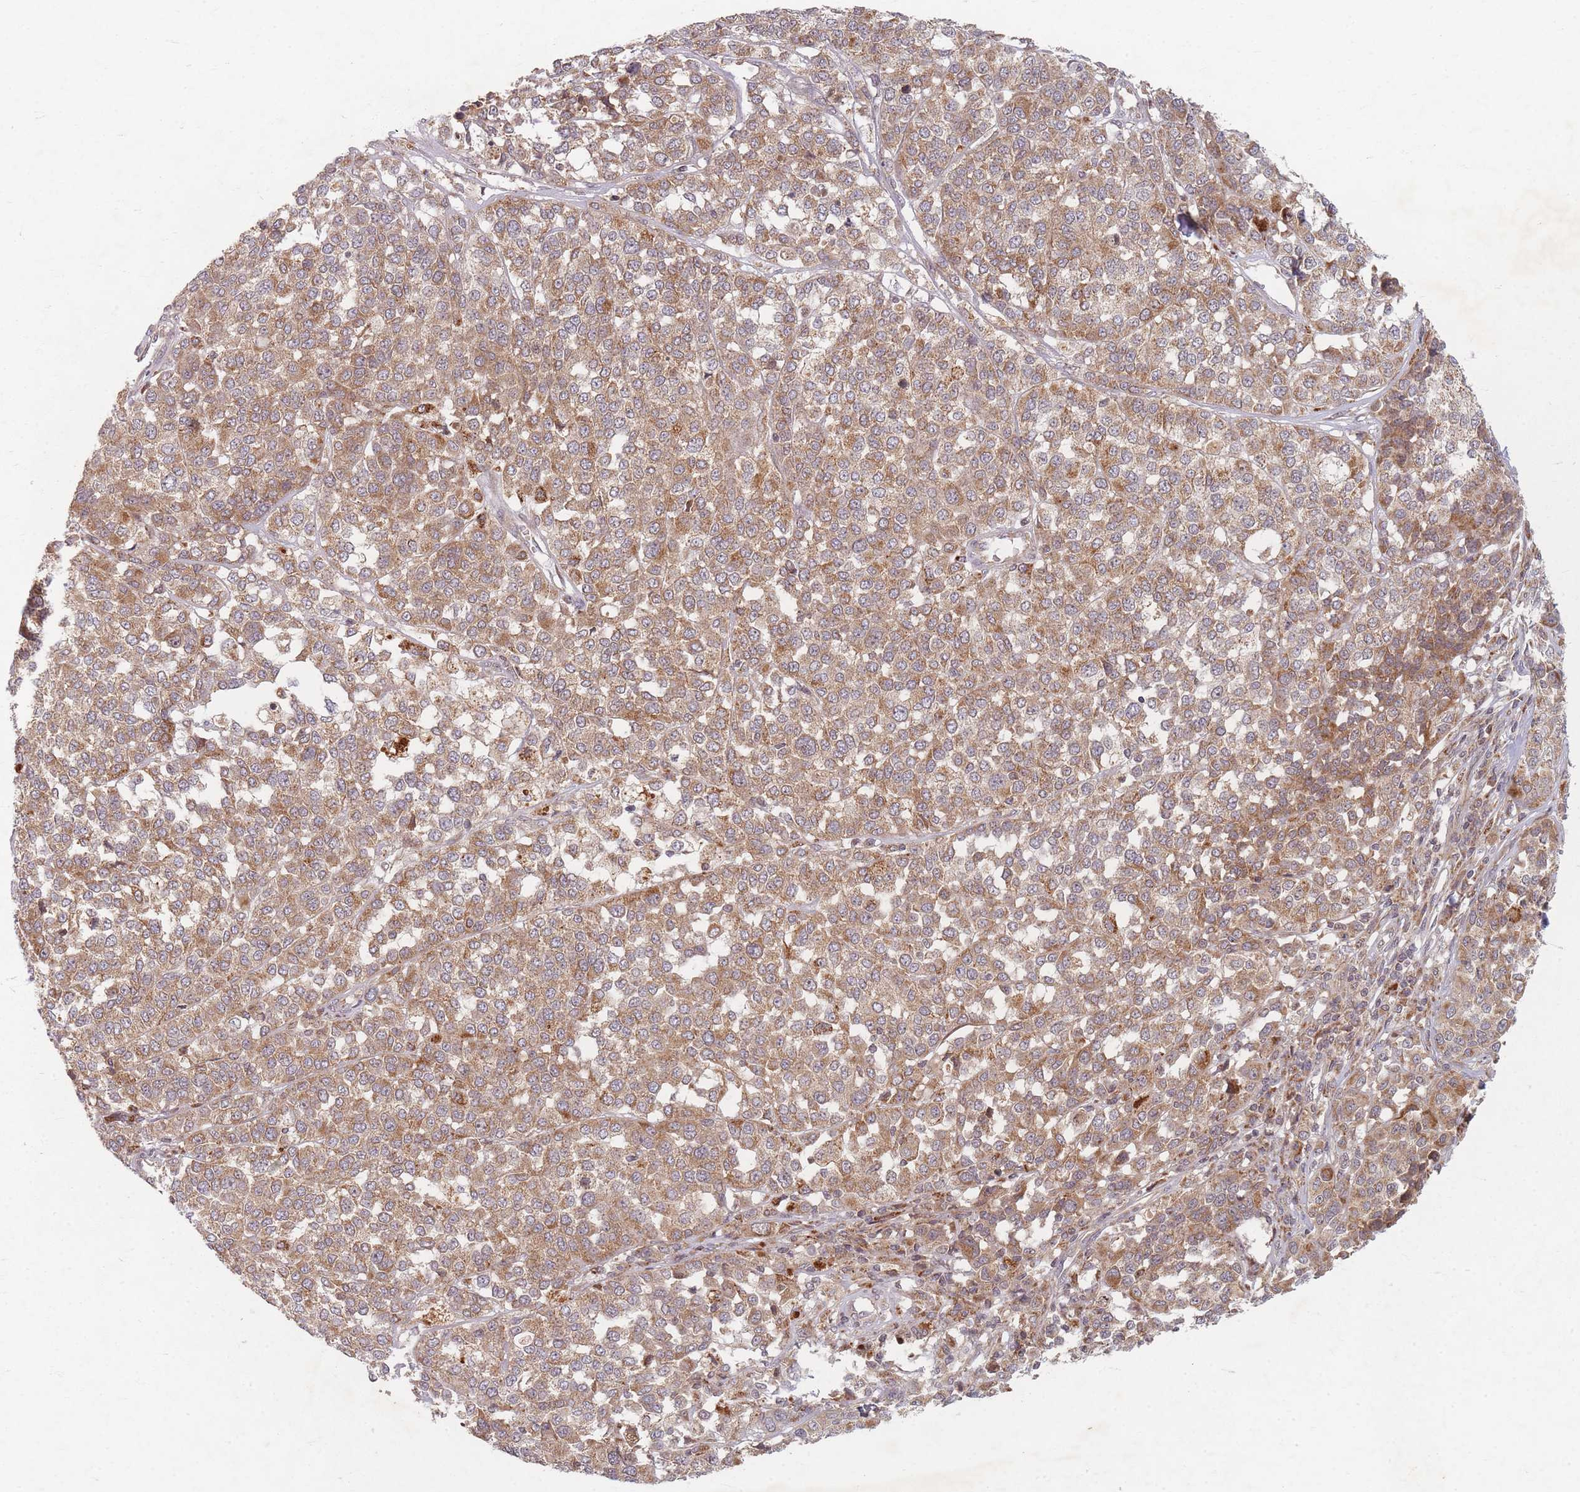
{"staining": {"intensity": "moderate", "quantity": ">75%", "location": "cytoplasmic/membranous"}, "tissue": "melanoma", "cell_type": "Tumor cells", "image_type": "cancer", "snomed": [{"axis": "morphology", "description": "Malignant melanoma, Metastatic site"}, {"axis": "topography", "description": "Lymph node"}], "caption": "A high-resolution photomicrograph shows immunohistochemistry staining of melanoma, which demonstrates moderate cytoplasmic/membranous staining in about >75% of tumor cells.", "gene": "RADX", "patient": {"sex": "male", "age": 44}}